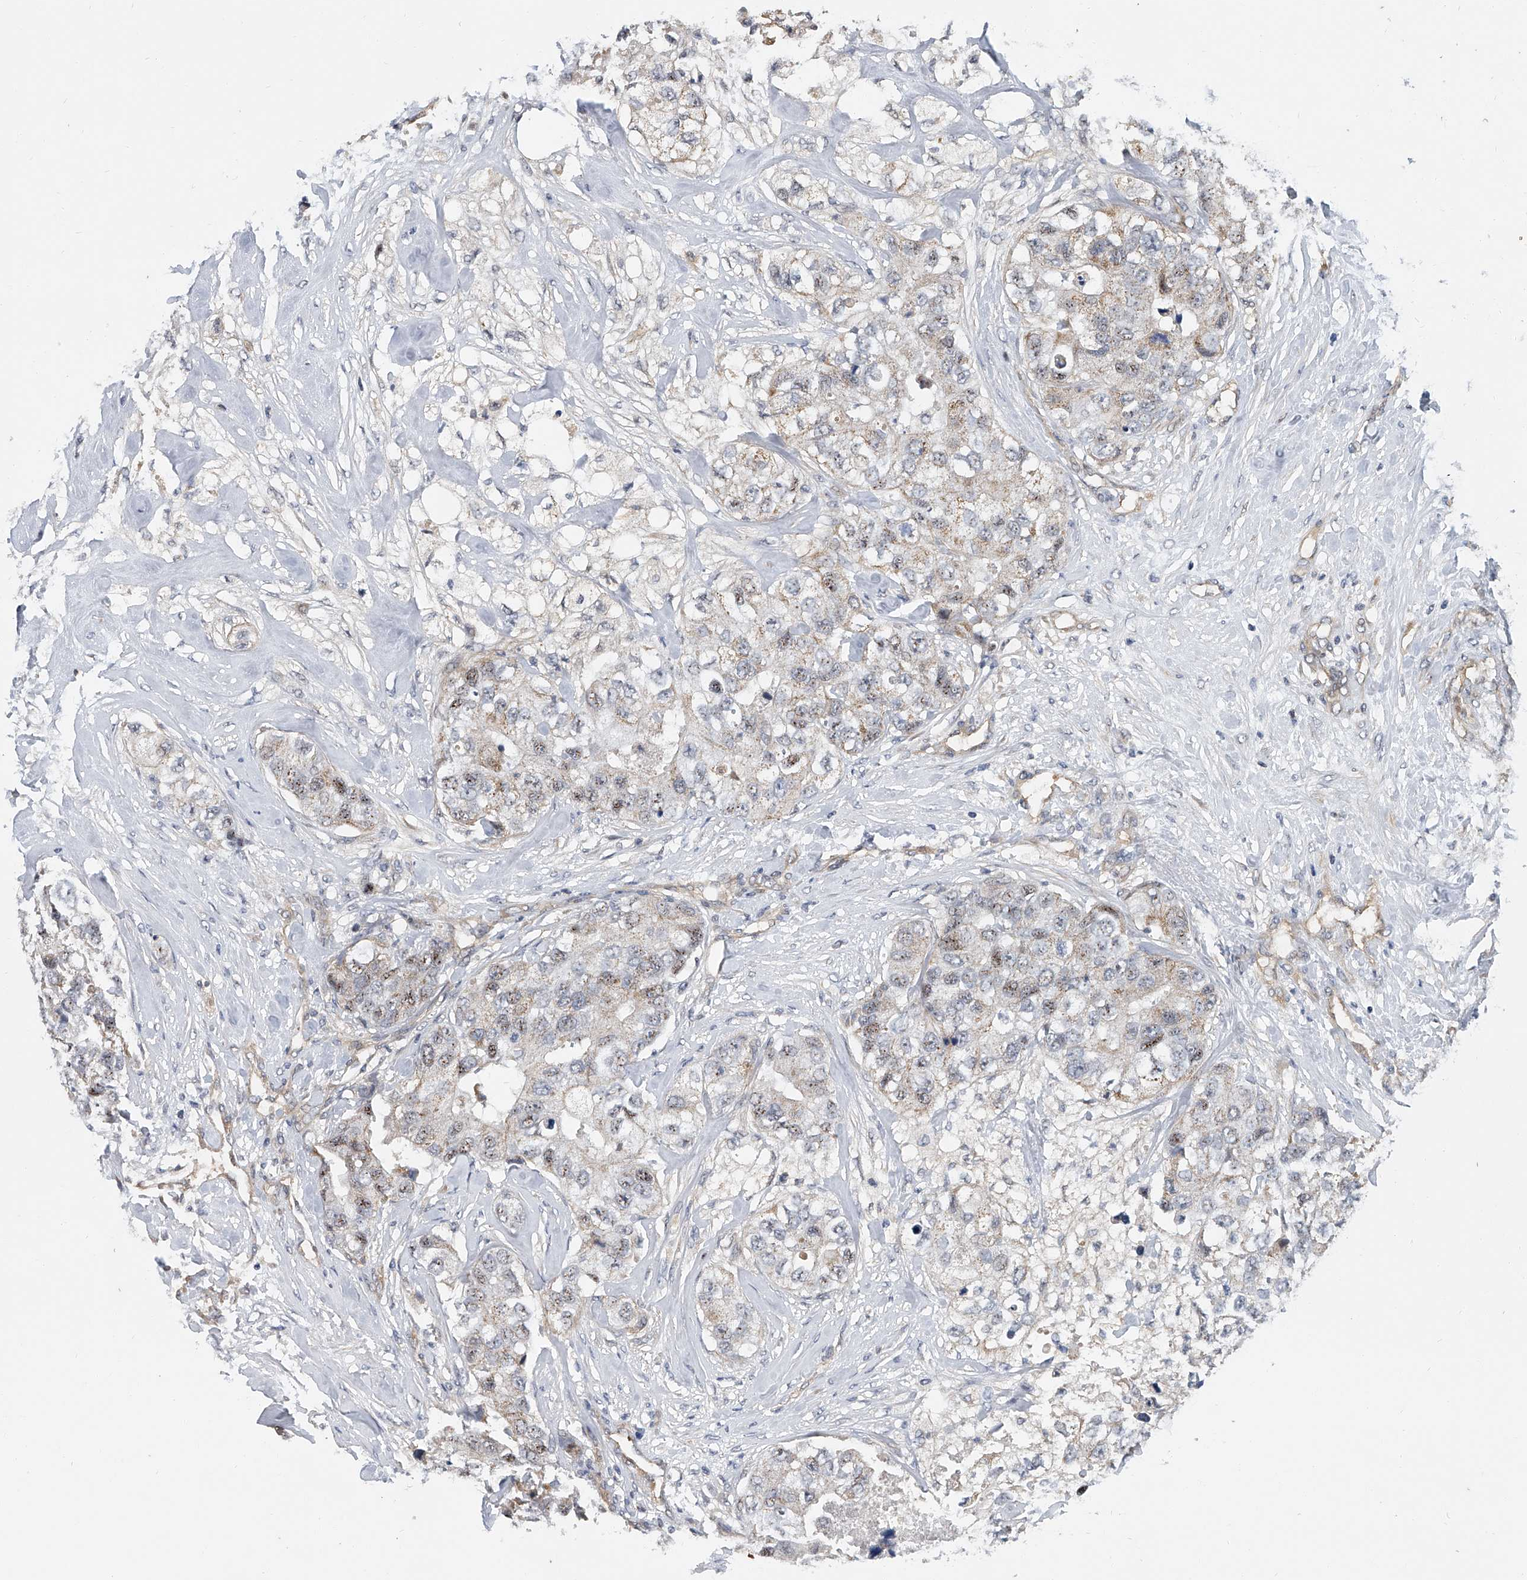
{"staining": {"intensity": "weak", "quantity": "25%-75%", "location": "cytoplasmic/membranous,nuclear"}, "tissue": "breast cancer", "cell_type": "Tumor cells", "image_type": "cancer", "snomed": [{"axis": "morphology", "description": "Duct carcinoma"}, {"axis": "topography", "description": "Breast"}], "caption": "An immunohistochemistry (IHC) histopathology image of neoplastic tissue is shown. Protein staining in brown highlights weak cytoplasmic/membranous and nuclear positivity in breast cancer within tumor cells.", "gene": "CD200", "patient": {"sex": "female", "age": 62}}